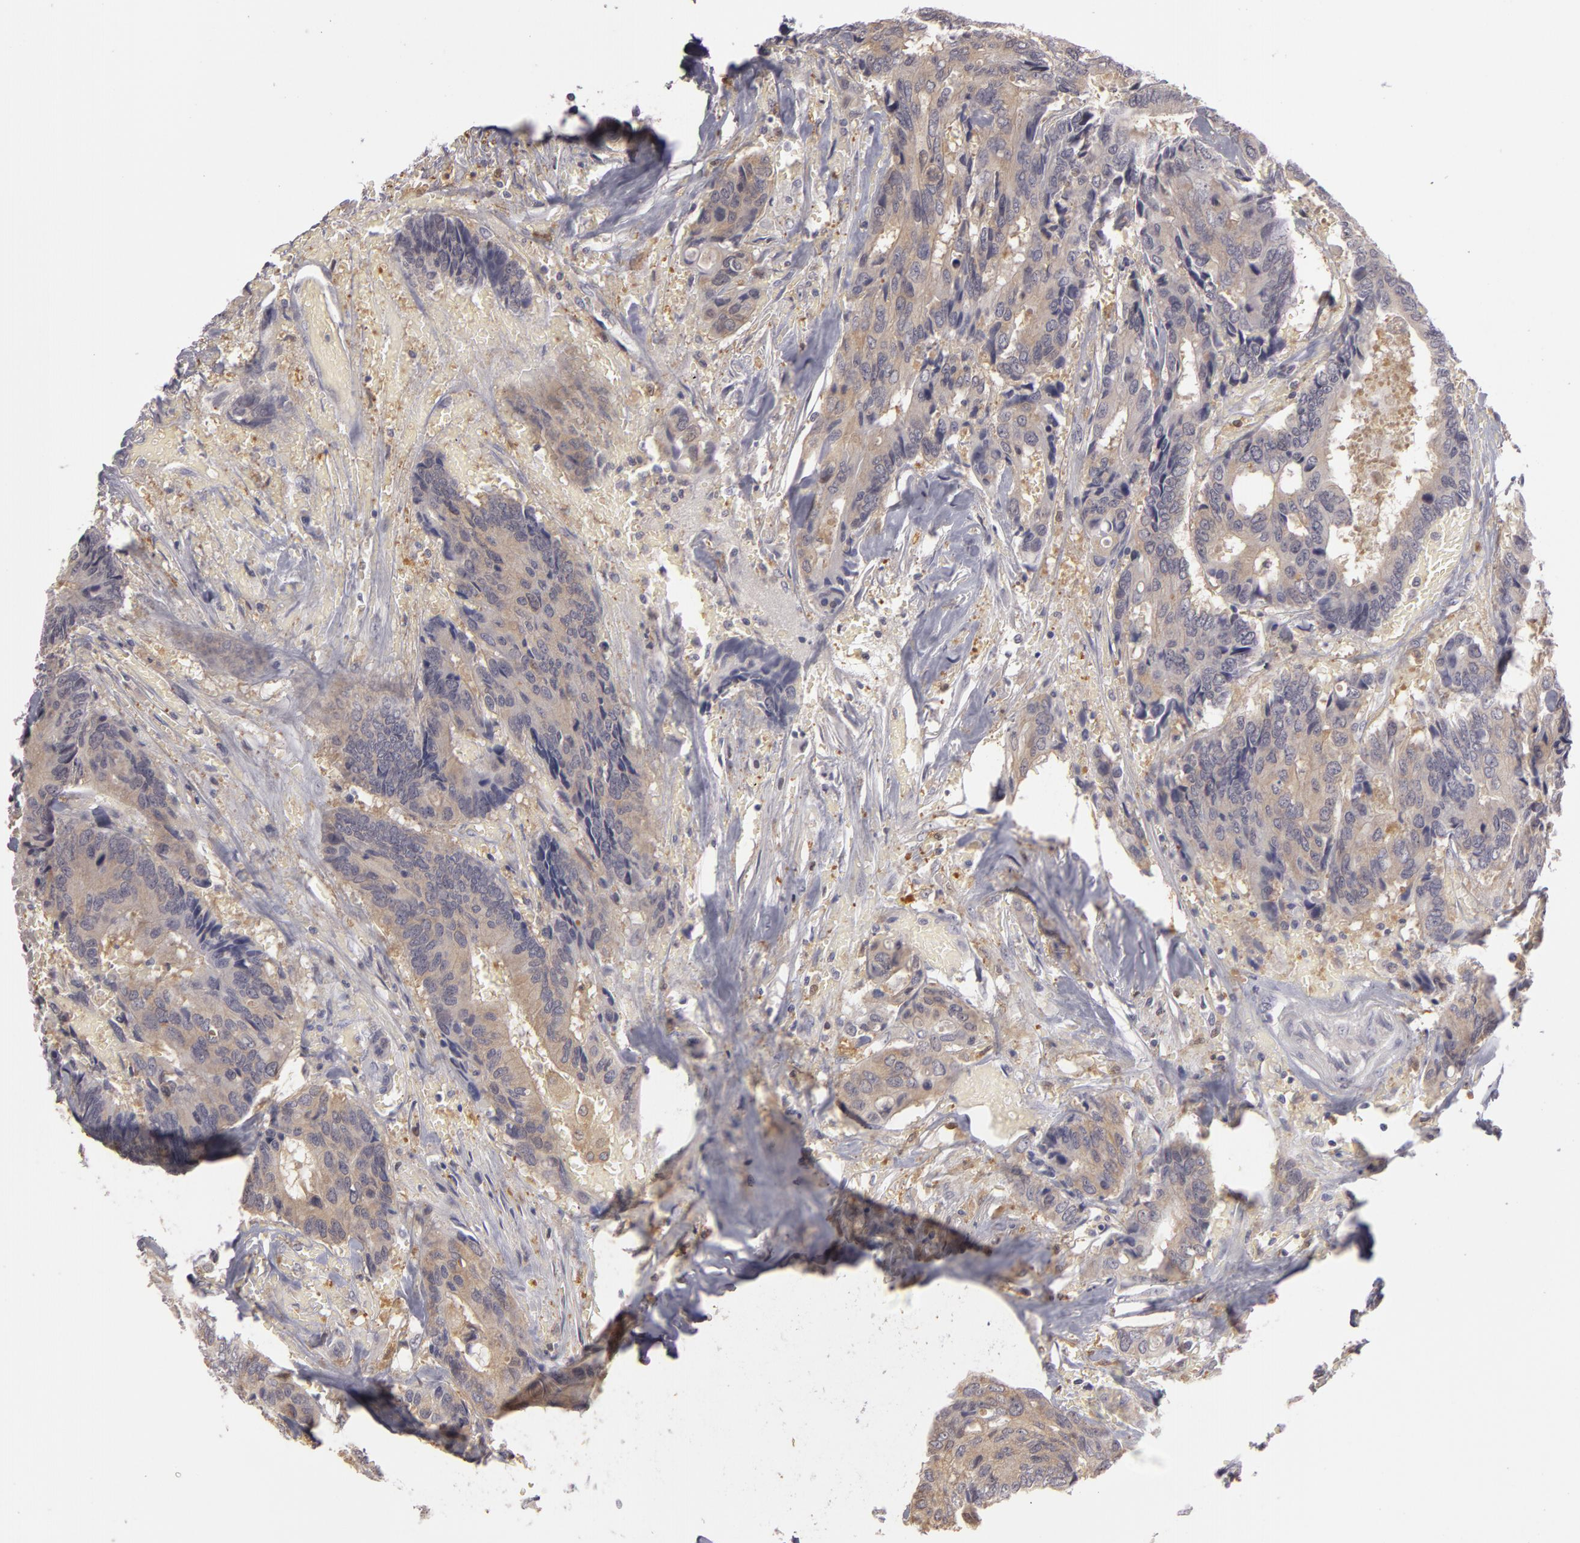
{"staining": {"intensity": "negative", "quantity": "none", "location": "none"}, "tissue": "colorectal cancer", "cell_type": "Tumor cells", "image_type": "cancer", "snomed": [{"axis": "morphology", "description": "Adenocarcinoma, NOS"}, {"axis": "topography", "description": "Rectum"}], "caption": "The immunohistochemistry histopathology image has no significant positivity in tumor cells of colorectal cancer (adenocarcinoma) tissue.", "gene": "GNPDA1", "patient": {"sex": "male", "age": 55}}